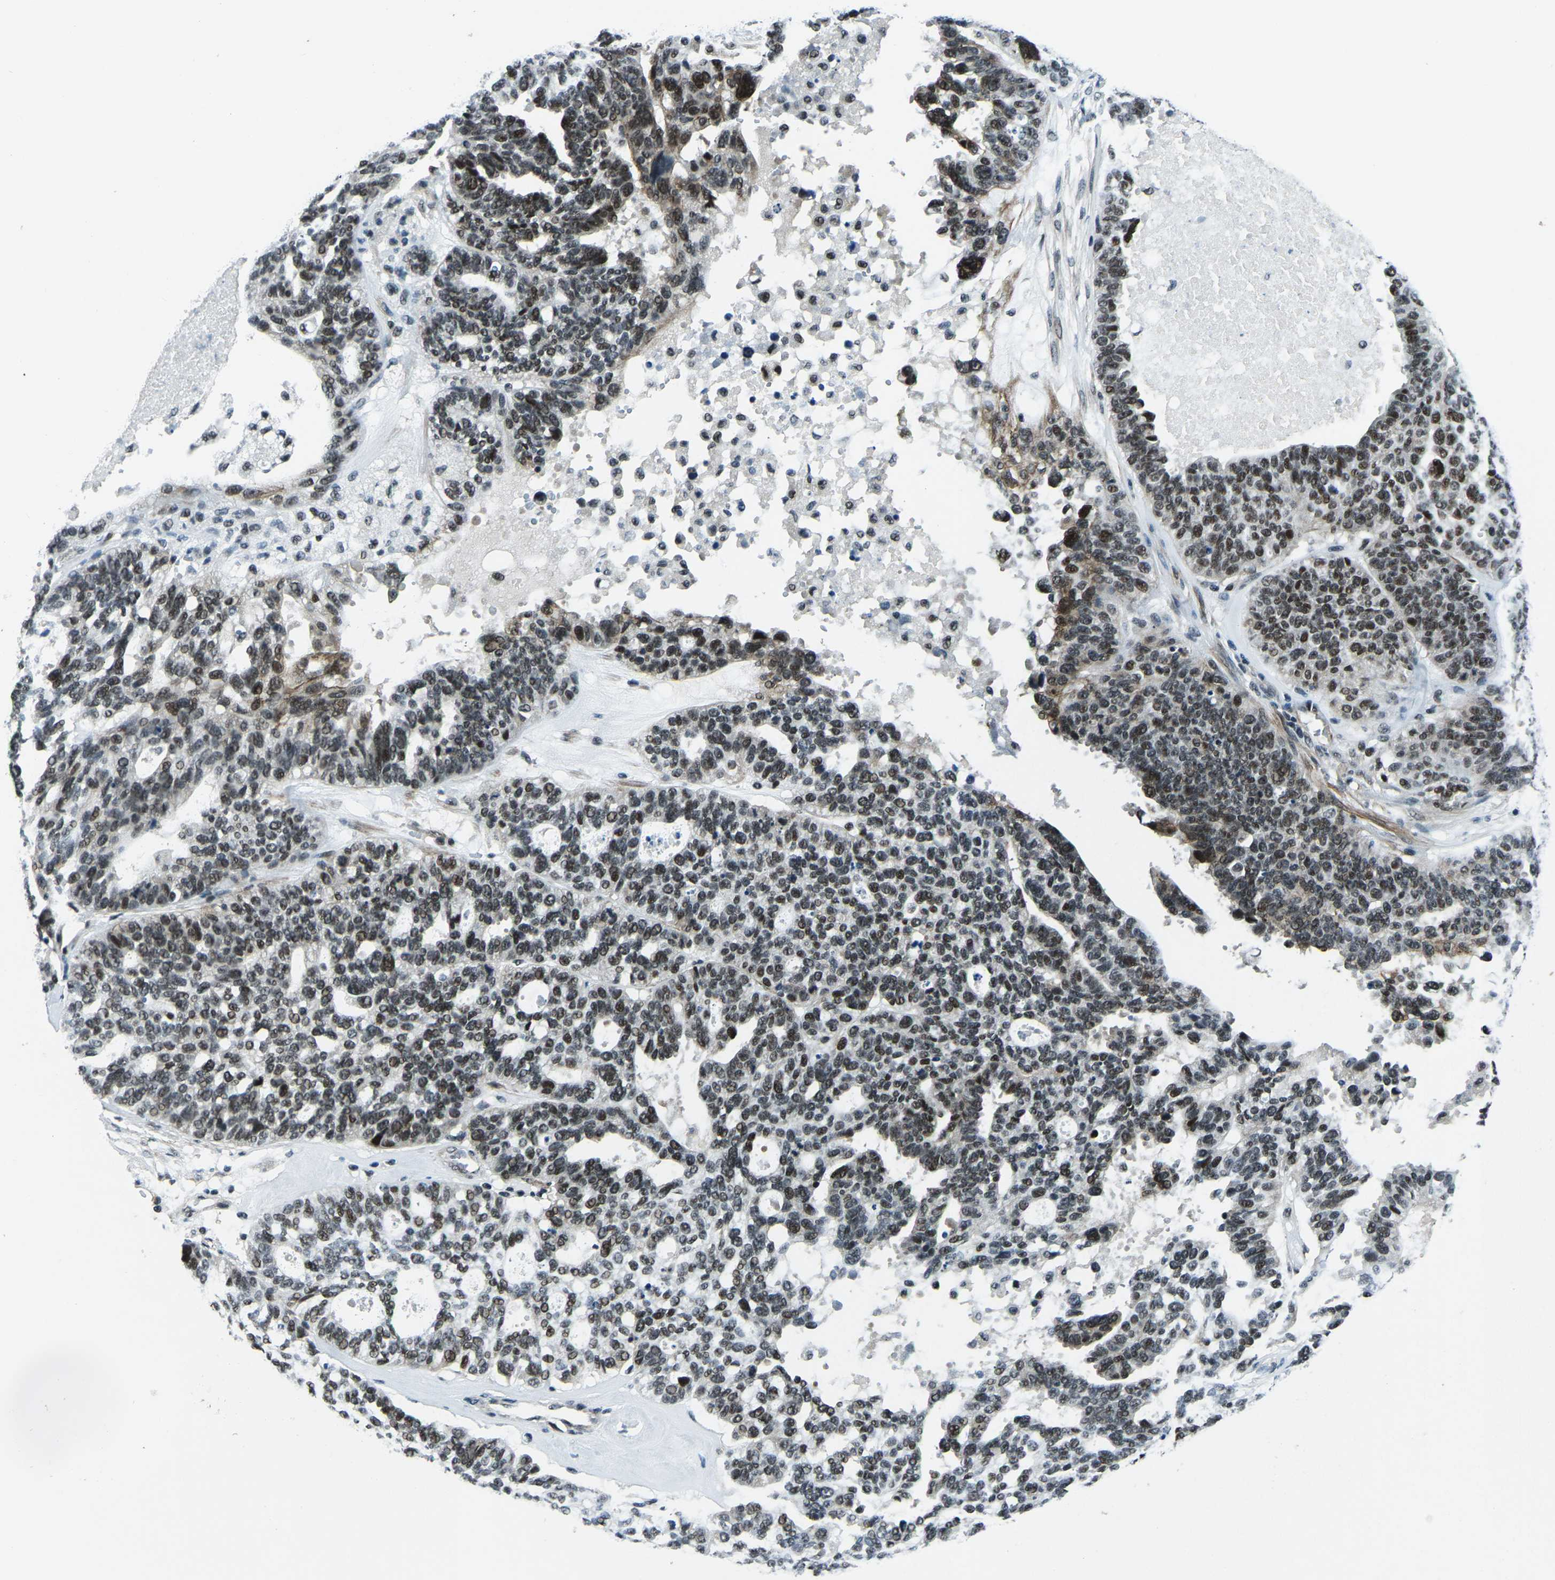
{"staining": {"intensity": "moderate", "quantity": ">75%", "location": "nuclear"}, "tissue": "ovarian cancer", "cell_type": "Tumor cells", "image_type": "cancer", "snomed": [{"axis": "morphology", "description": "Cystadenocarcinoma, serous, NOS"}, {"axis": "topography", "description": "Ovary"}], "caption": "Brown immunohistochemical staining in human ovarian serous cystadenocarcinoma reveals moderate nuclear positivity in about >75% of tumor cells.", "gene": "PRCC", "patient": {"sex": "female", "age": 59}}